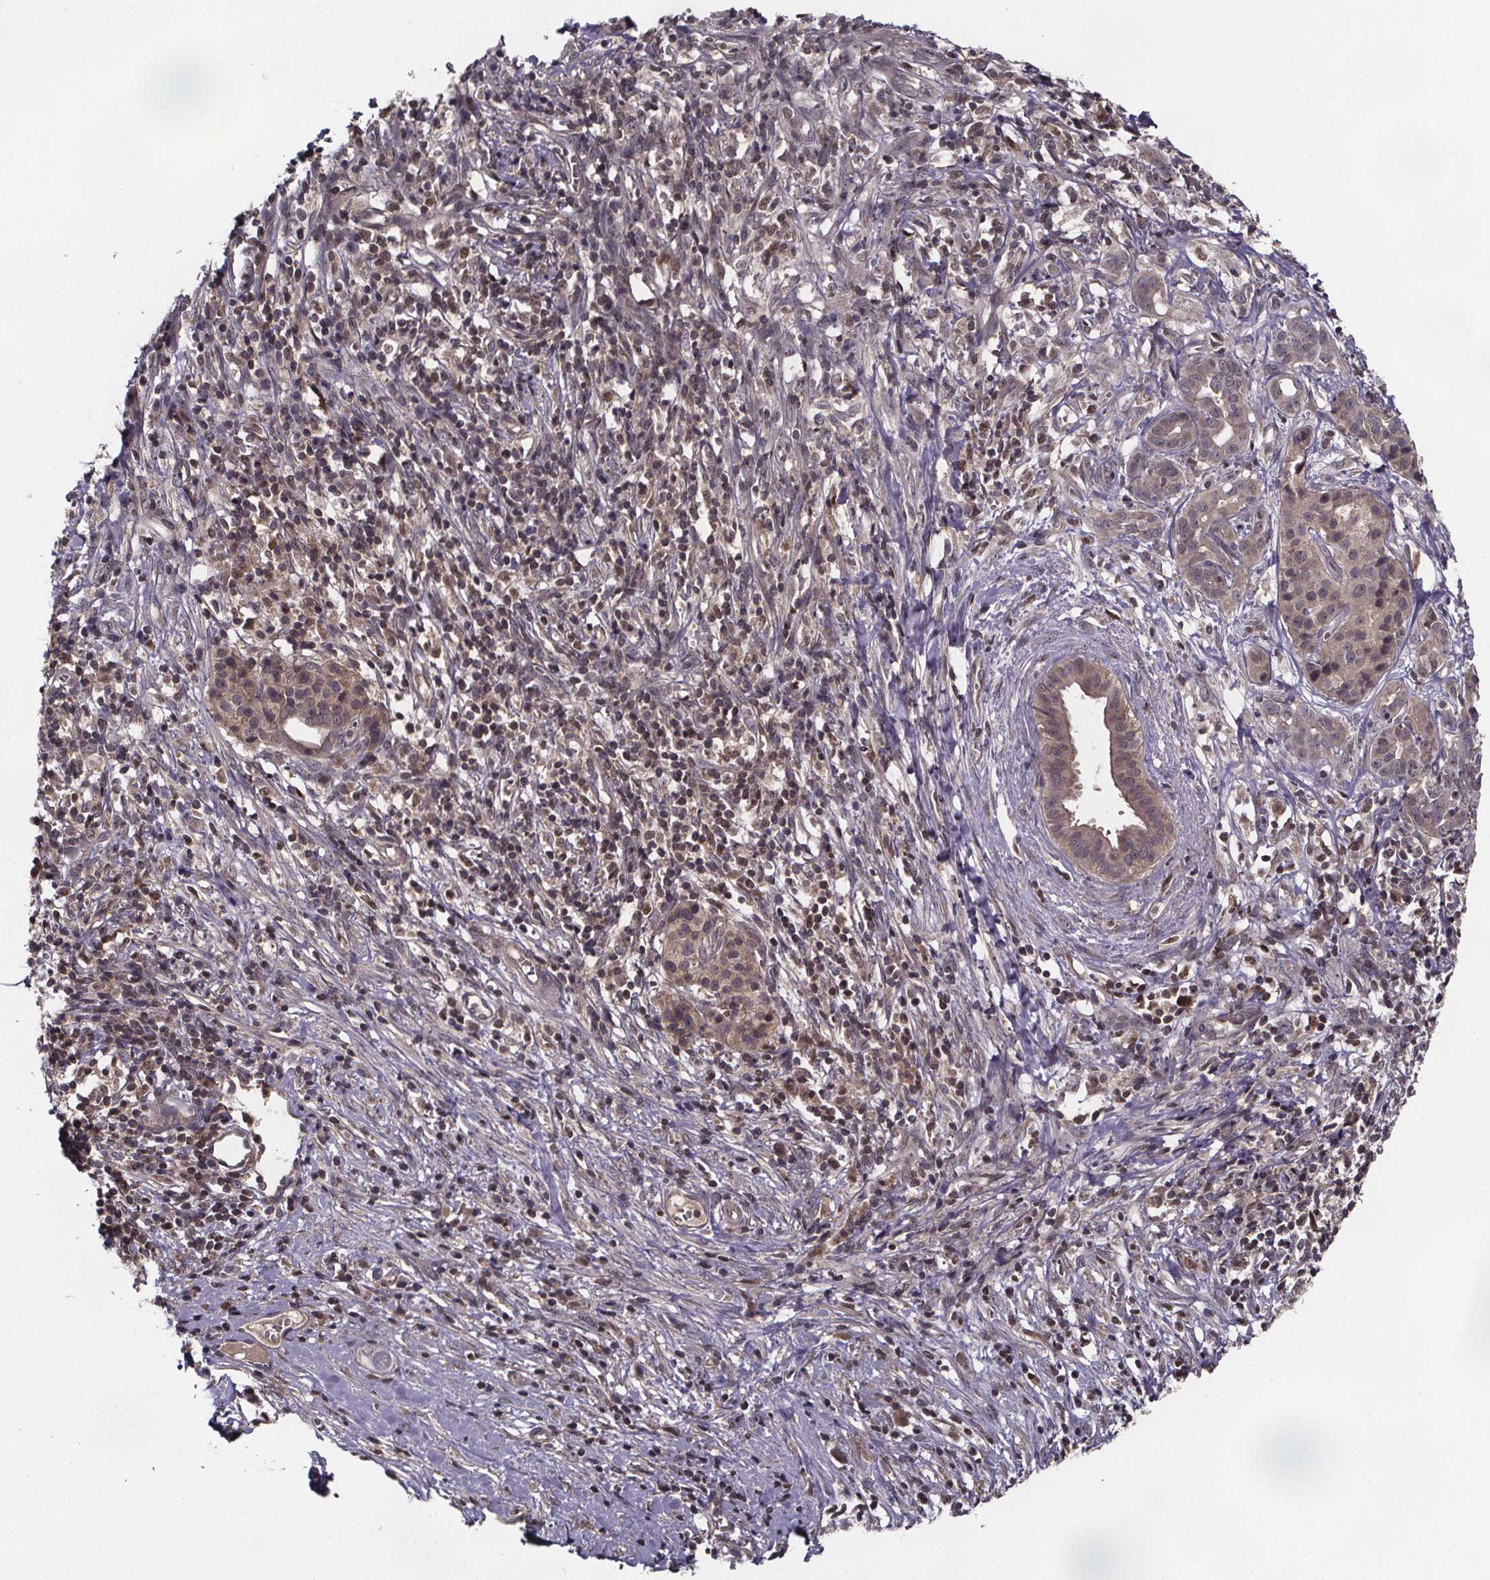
{"staining": {"intensity": "weak", "quantity": "<25%", "location": "cytoplasmic/membranous,nuclear"}, "tissue": "pancreatic cancer", "cell_type": "Tumor cells", "image_type": "cancer", "snomed": [{"axis": "morphology", "description": "Adenocarcinoma, NOS"}, {"axis": "topography", "description": "Pancreas"}], "caption": "A high-resolution histopathology image shows immunohistochemistry staining of pancreatic cancer, which reveals no significant positivity in tumor cells.", "gene": "FN3KRP", "patient": {"sex": "male", "age": 61}}